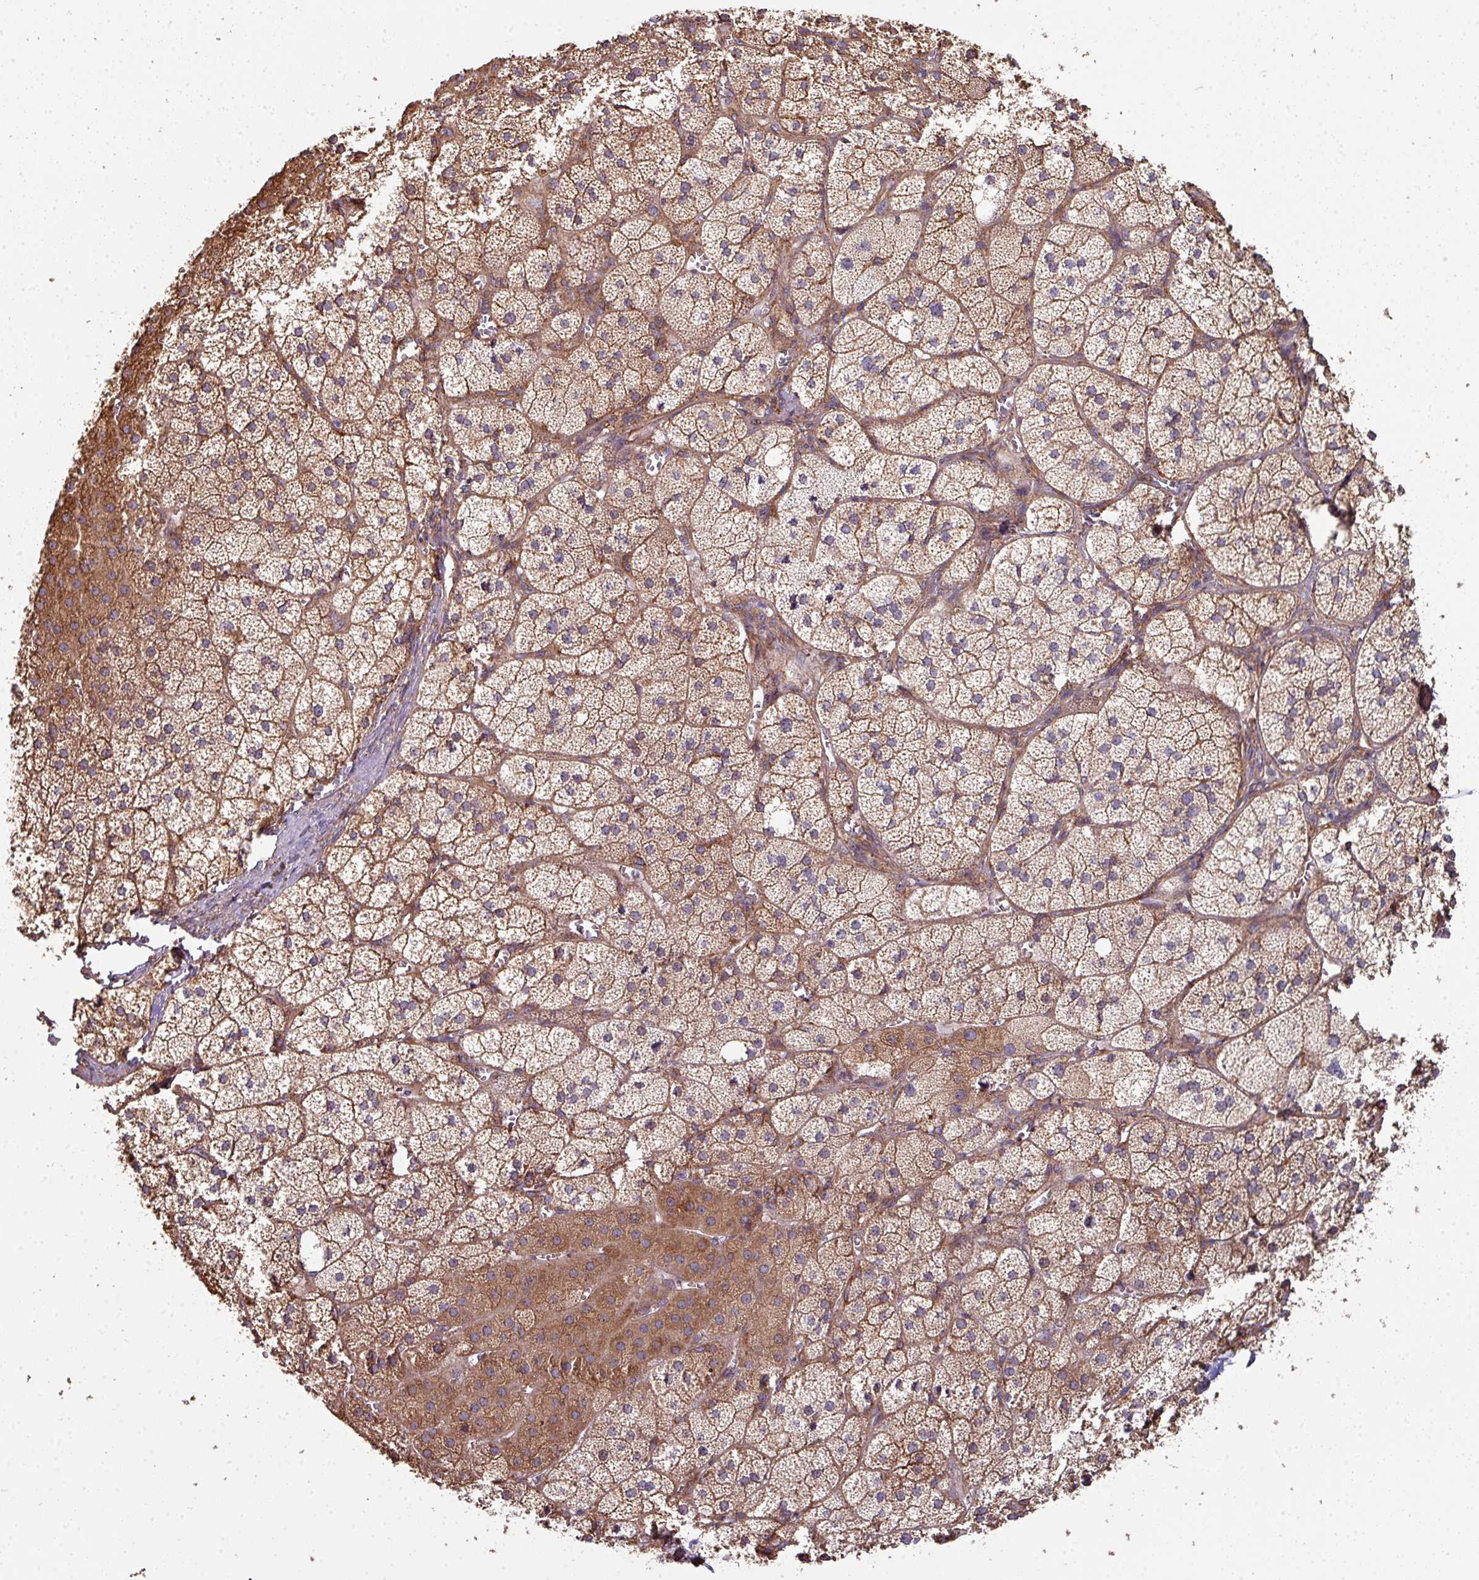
{"staining": {"intensity": "moderate", "quantity": ">75%", "location": "cytoplasmic/membranous"}, "tissue": "adrenal gland", "cell_type": "Glandular cells", "image_type": "normal", "snomed": [{"axis": "morphology", "description": "Normal tissue, NOS"}, {"axis": "topography", "description": "Adrenal gland"}], "caption": "Immunohistochemistry (IHC) (DAB (3,3'-diaminobenzidine)) staining of benign adrenal gland reveals moderate cytoplasmic/membranous protein staining in about >75% of glandular cells.", "gene": "FAT4", "patient": {"sex": "female", "age": 52}}